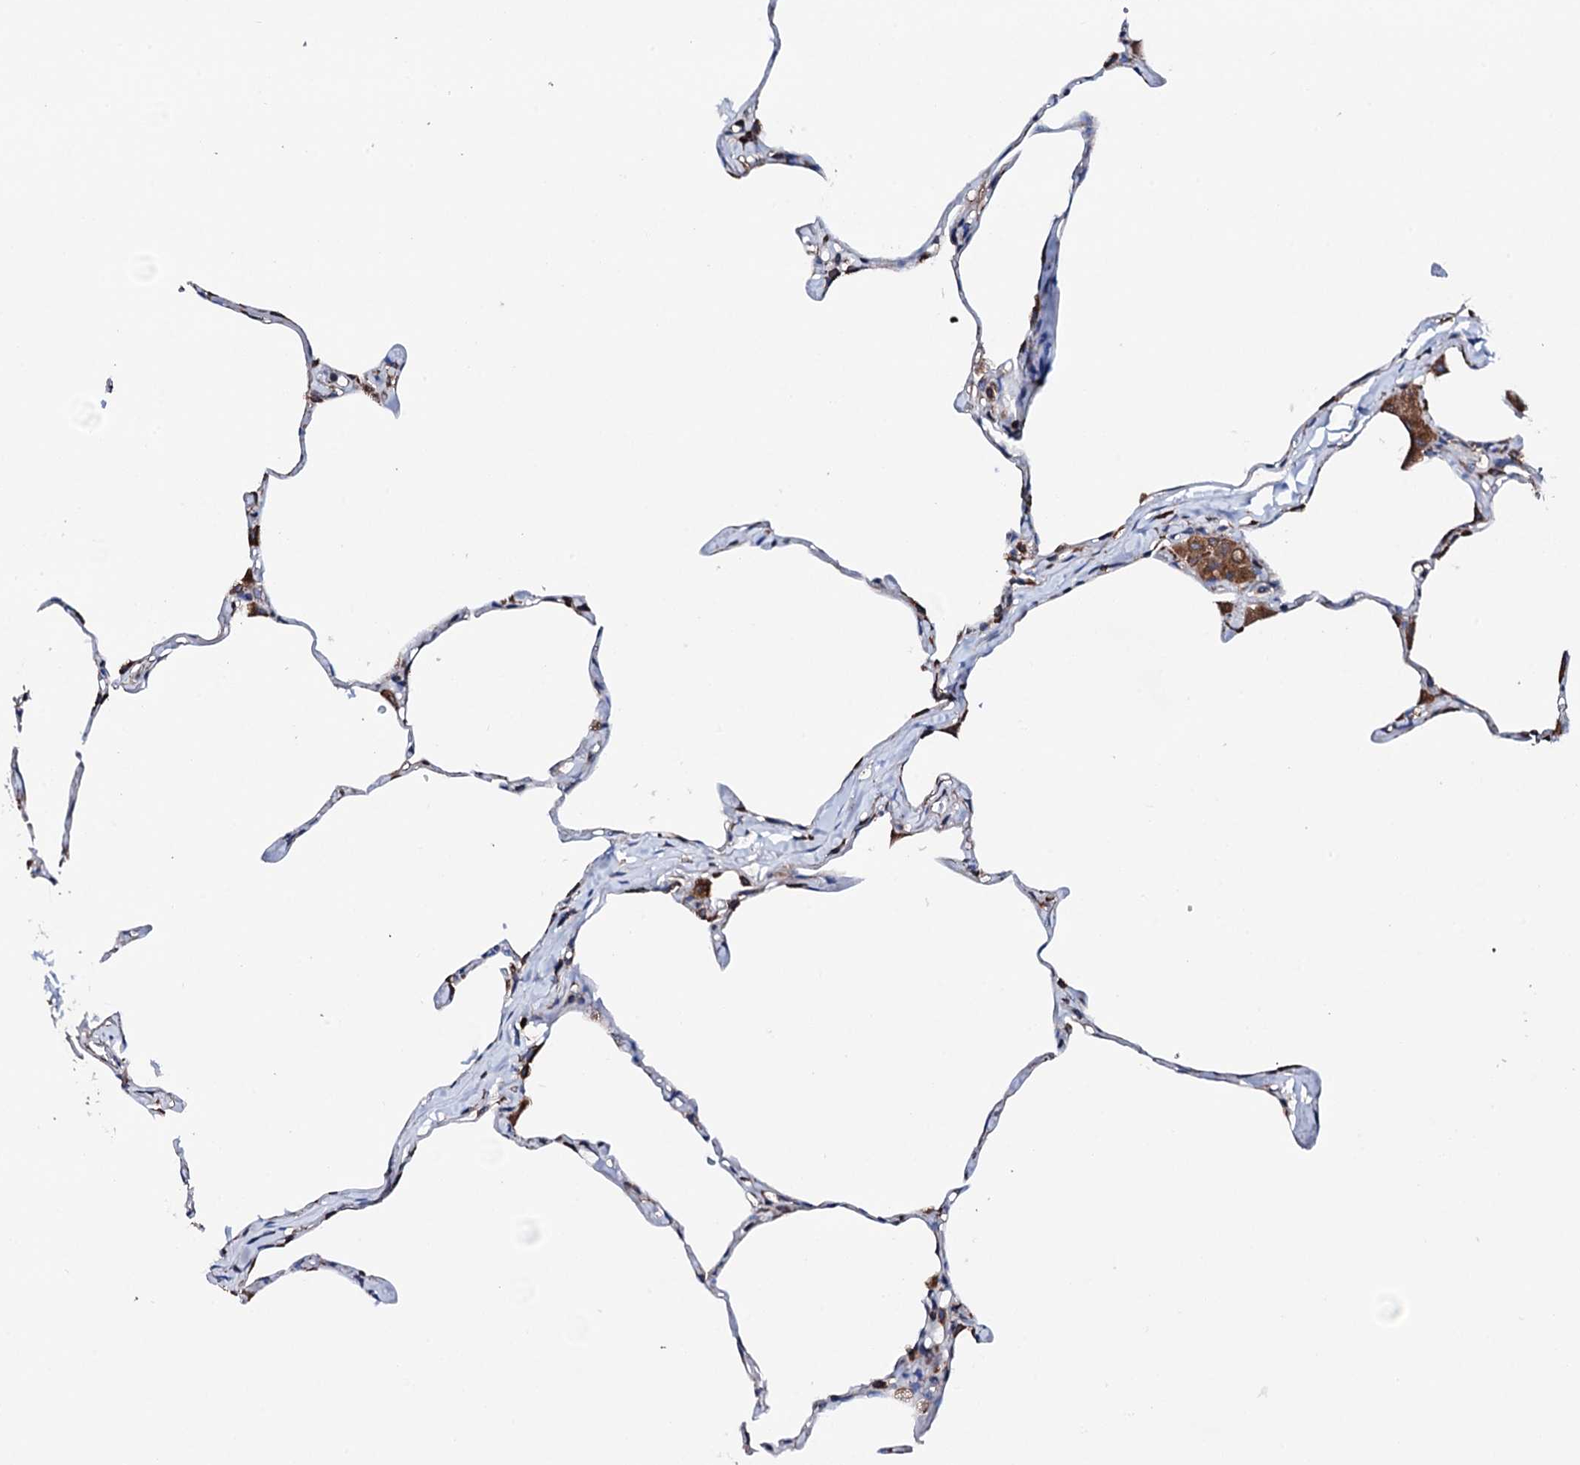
{"staining": {"intensity": "moderate", "quantity": "25%-75%", "location": "cytoplasmic/membranous"}, "tissue": "lung", "cell_type": "Alveolar cells", "image_type": "normal", "snomed": [{"axis": "morphology", "description": "Normal tissue, NOS"}, {"axis": "topography", "description": "Lung"}], "caption": "Immunohistochemical staining of benign lung displays moderate cytoplasmic/membranous protein positivity in about 25%-75% of alveolar cells.", "gene": "AMDHD1", "patient": {"sex": "male", "age": 65}}